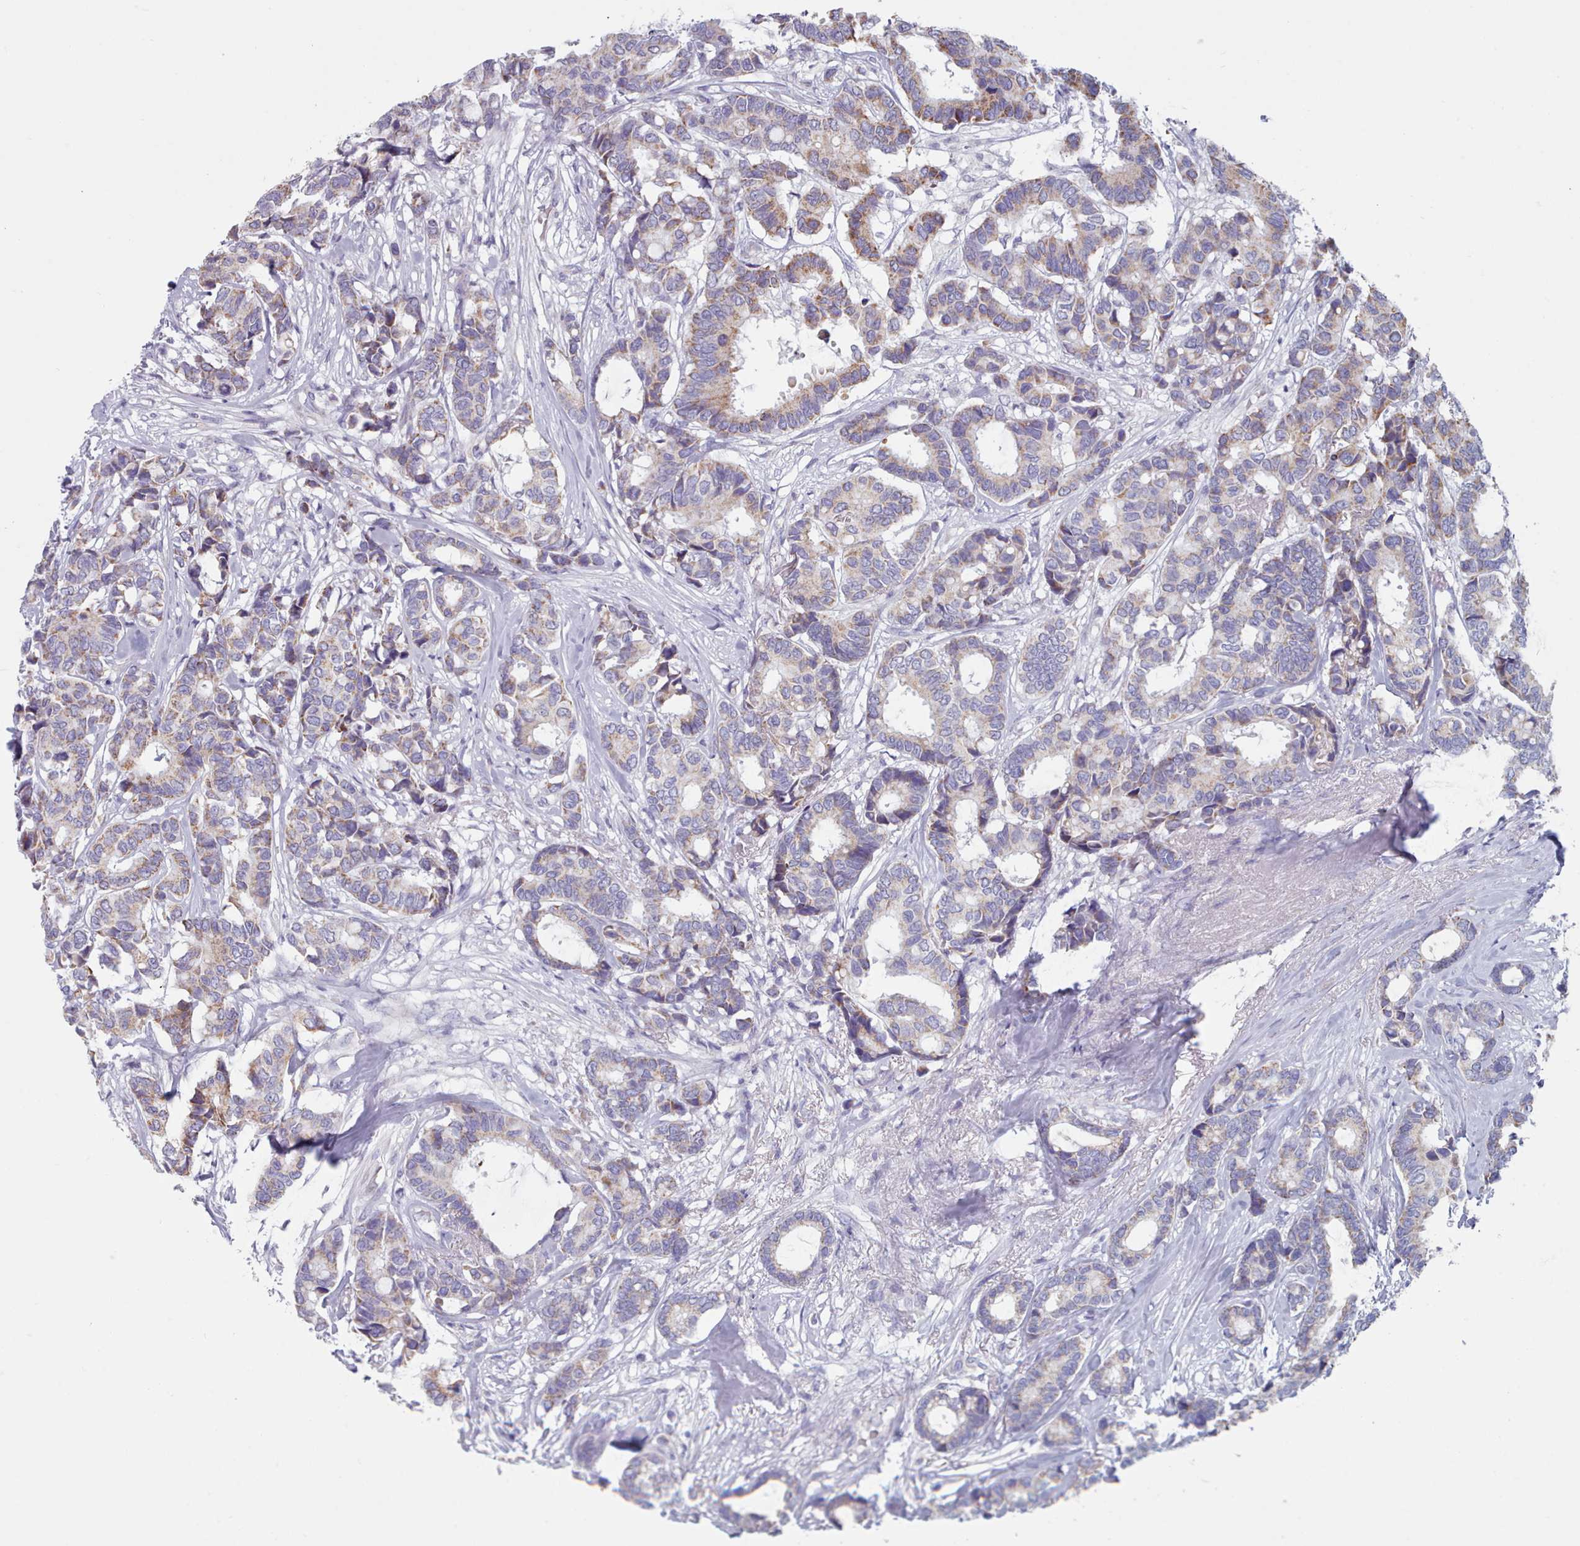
{"staining": {"intensity": "moderate", "quantity": "<25%", "location": "cytoplasmic/membranous"}, "tissue": "breast cancer", "cell_type": "Tumor cells", "image_type": "cancer", "snomed": [{"axis": "morphology", "description": "Duct carcinoma"}, {"axis": "topography", "description": "Breast"}], "caption": "IHC of breast cancer (invasive ductal carcinoma) displays low levels of moderate cytoplasmic/membranous positivity in approximately <25% of tumor cells.", "gene": "HAO1", "patient": {"sex": "female", "age": 87}}